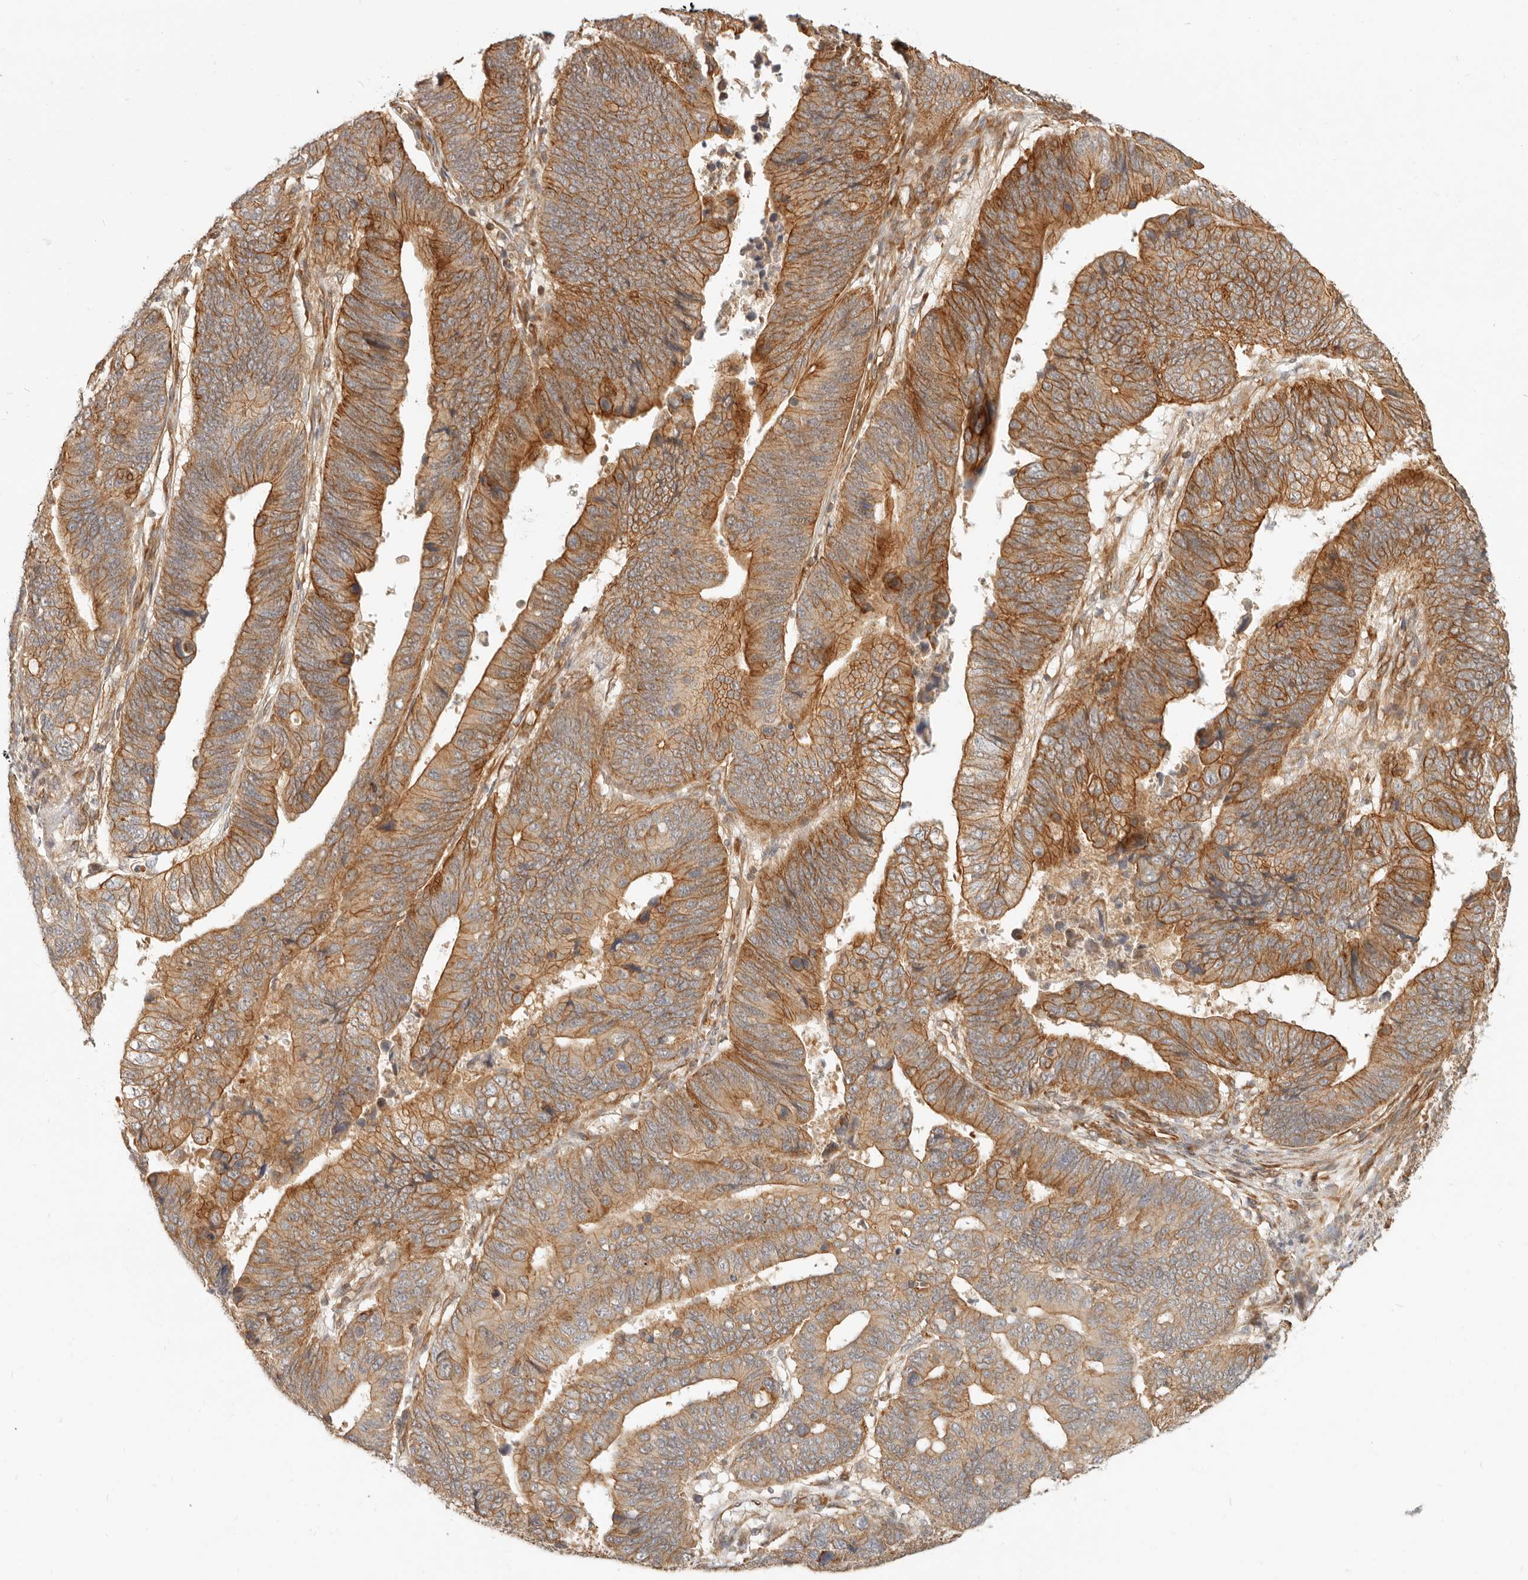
{"staining": {"intensity": "strong", "quantity": ">75%", "location": "cytoplasmic/membranous"}, "tissue": "stomach cancer", "cell_type": "Tumor cells", "image_type": "cancer", "snomed": [{"axis": "morphology", "description": "Adenocarcinoma, NOS"}, {"axis": "topography", "description": "Stomach"}], "caption": "Human adenocarcinoma (stomach) stained with a brown dye demonstrates strong cytoplasmic/membranous positive staining in approximately >75% of tumor cells.", "gene": "UFSP1", "patient": {"sex": "male", "age": 59}}